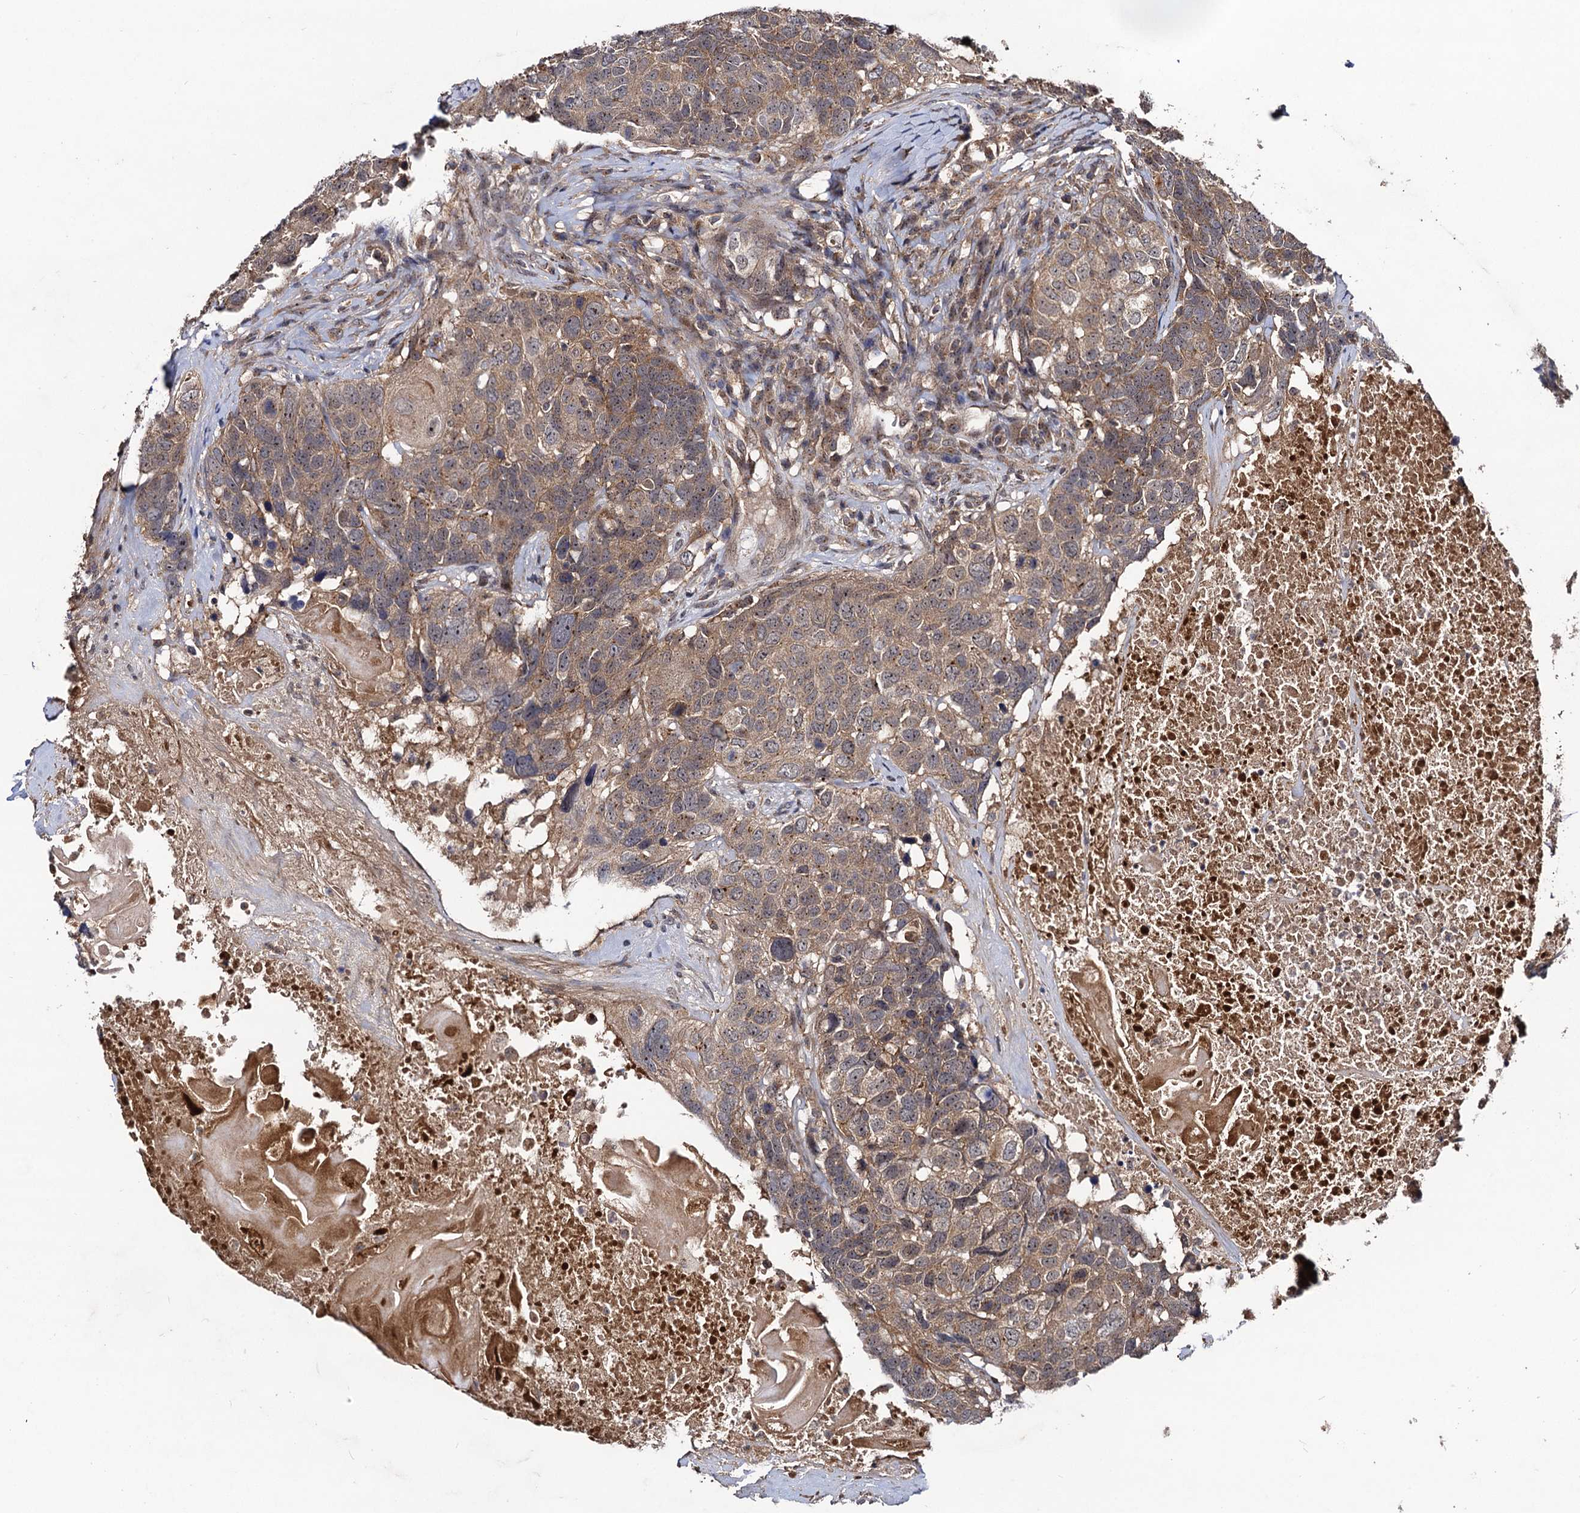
{"staining": {"intensity": "moderate", "quantity": ">75%", "location": "cytoplasmic/membranous"}, "tissue": "head and neck cancer", "cell_type": "Tumor cells", "image_type": "cancer", "snomed": [{"axis": "morphology", "description": "Squamous cell carcinoma, NOS"}, {"axis": "topography", "description": "Head-Neck"}], "caption": "The photomicrograph shows staining of head and neck cancer (squamous cell carcinoma), revealing moderate cytoplasmic/membranous protein positivity (brown color) within tumor cells.", "gene": "KXD1", "patient": {"sex": "male", "age": 66}}